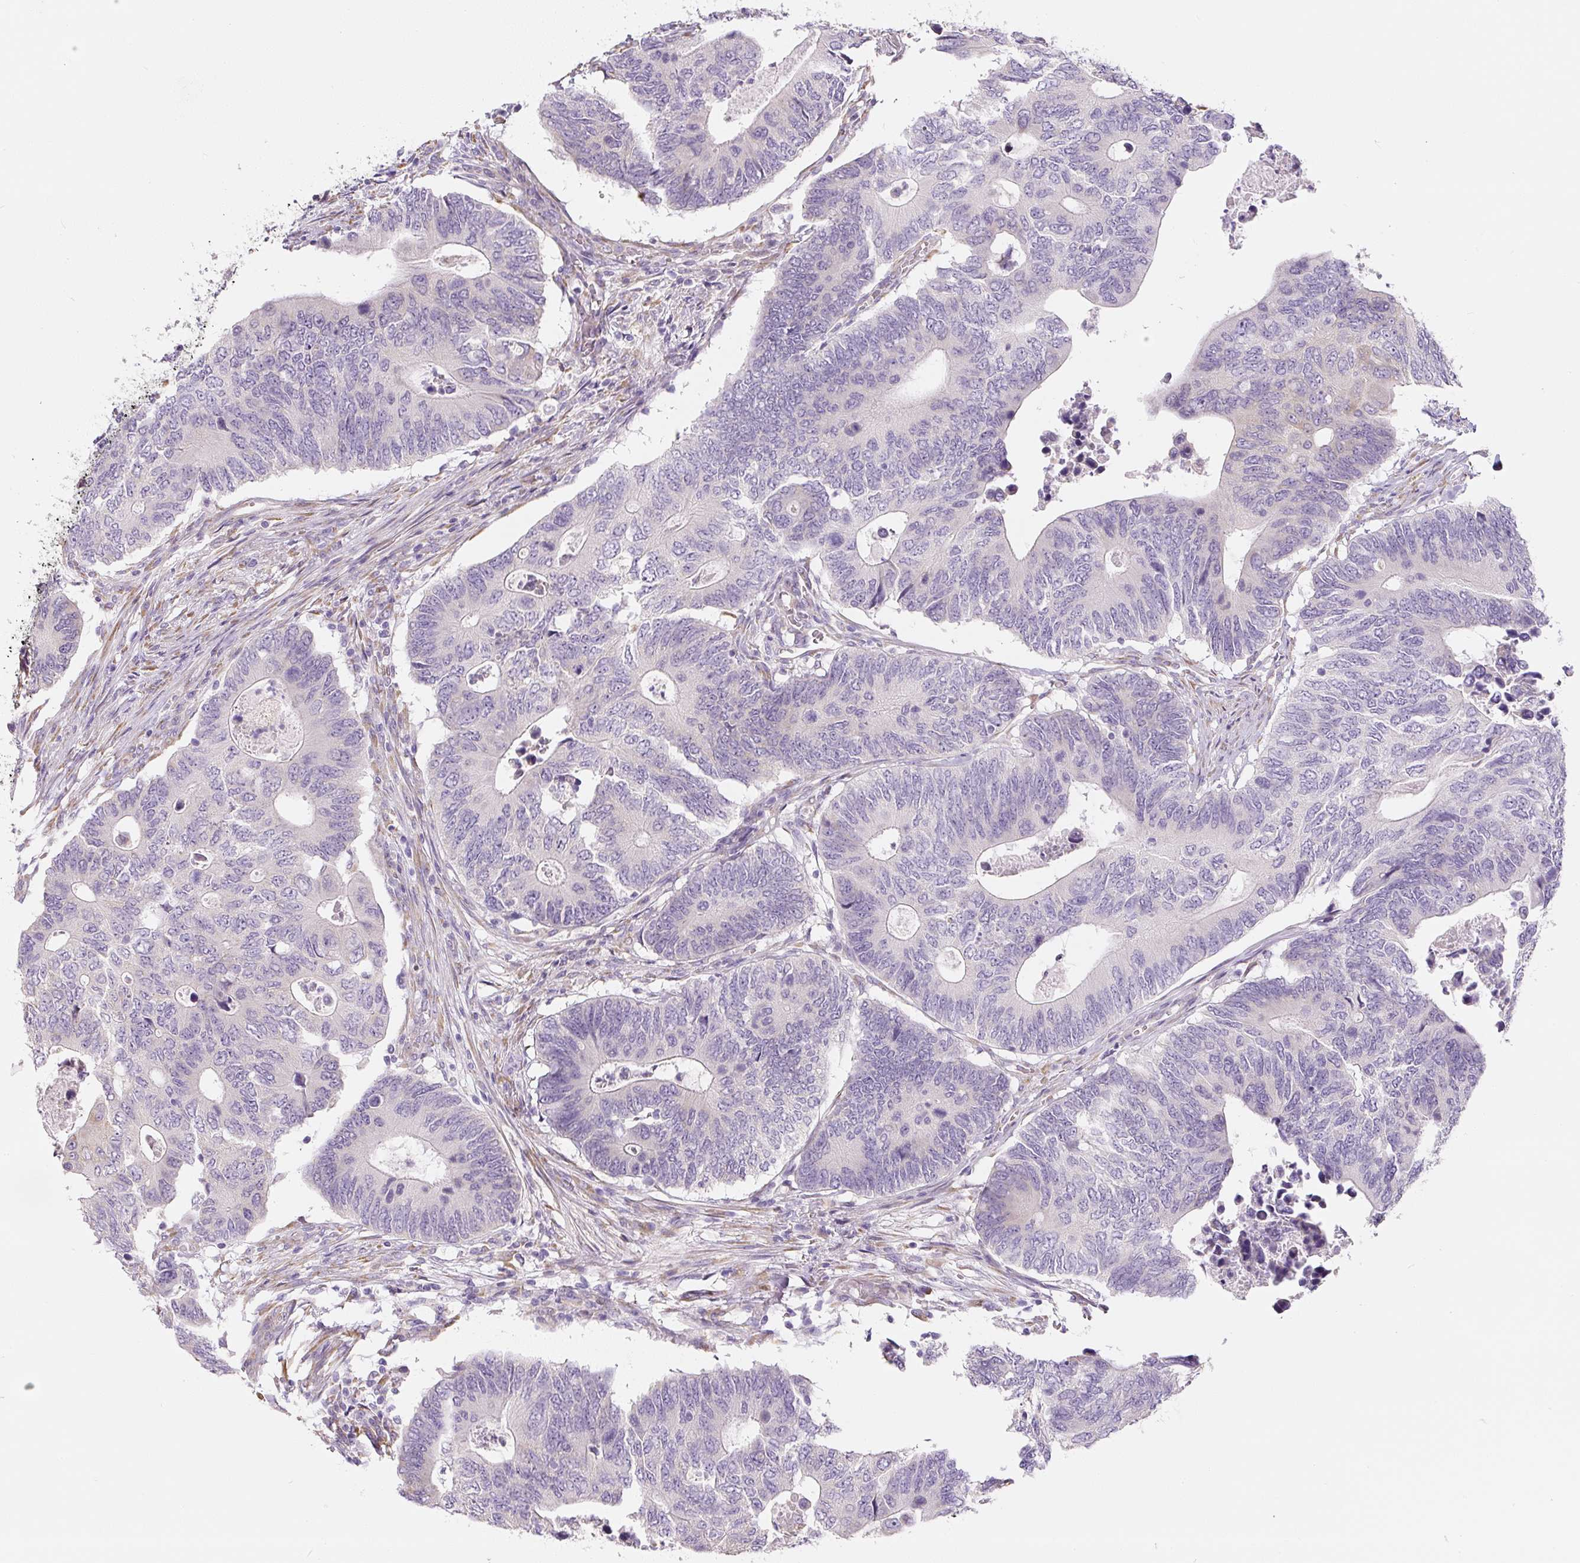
{"staining": {"intensity": "negative", "quantity": "none", "location": "none"}, "tissue": "colorectal cancer", "cell_type": "Tumor cells", "image_type": "cancer", "snomed": [{"axis": "morphology", "description": "Adenocarcinoma, NOS"}, {"axis": "topography", "description": "Colon"}], "caption": "A photomicrograph of colorectal cancer stained for a protein reveals no brown staining in tumor cells. Brightfield microscopy of IHC stained with DAB (3,3'-diaminobenzidine) (brown) and hematoxylin (blue), captured at high magnification.", "gene": "PWWP3B", "patient": {"sex": "male", "age": 87}}